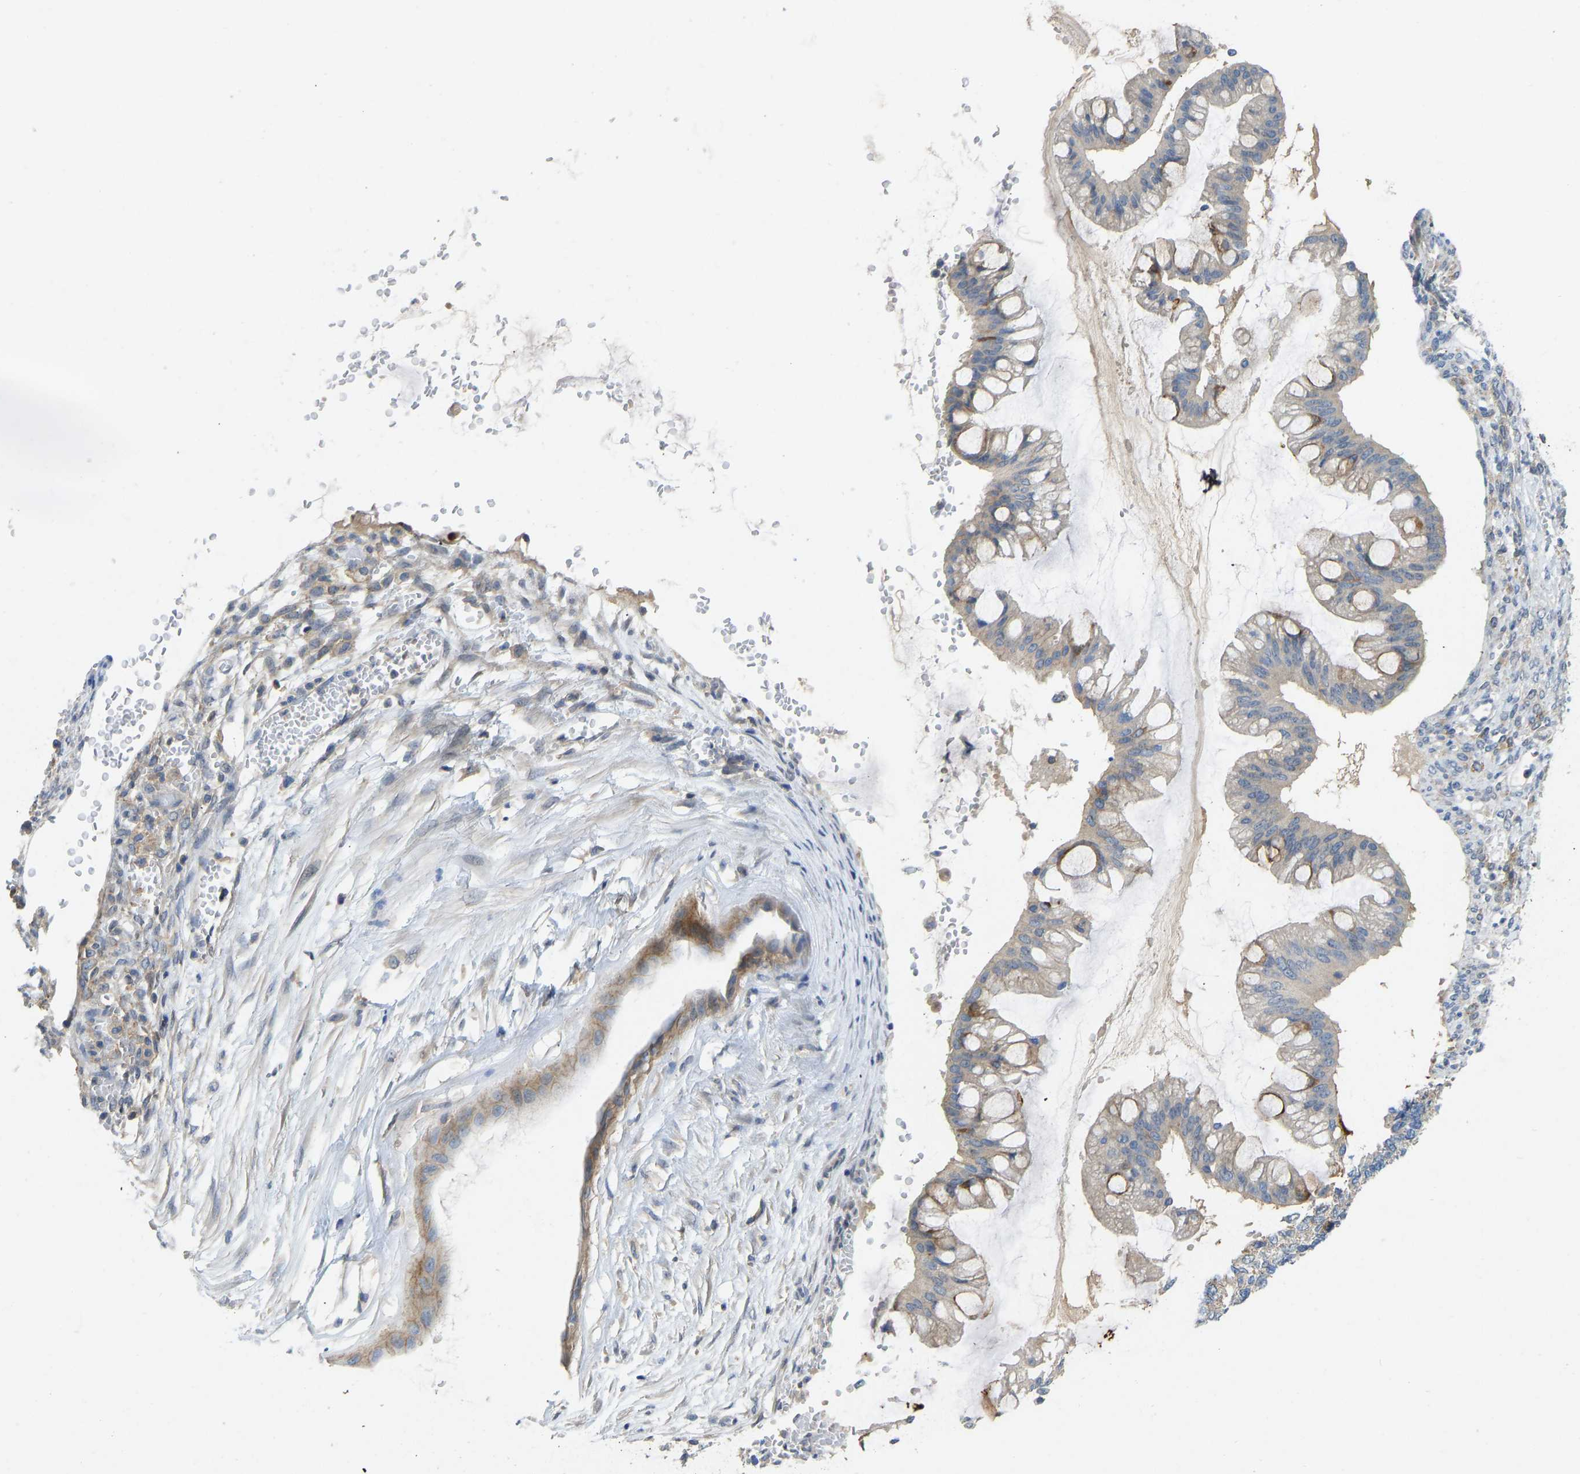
{"staining": {"intensity": "moderate", "quantity": "<25%", "location": "cytoplasmic/membranous"}, "tissue": "ovarian cancer", "cell_type": "Tumor cells", "image_type": "cancer", "snomed": [{"axis": "morphology", "description": "Cystadenocarcinoma, mucinous, NOS"}, {"axis": "topography", "description": "Ovary"}], "caption": "Human ovarian mucinous cystadenocarcinoma stained for a protein (brown) demonstrates moderate cytoplasmic/membranous positive expression in about <25% of tumor cells.", "gene": "NDRG3", "patient": {"sex": "female", "age": 73}}